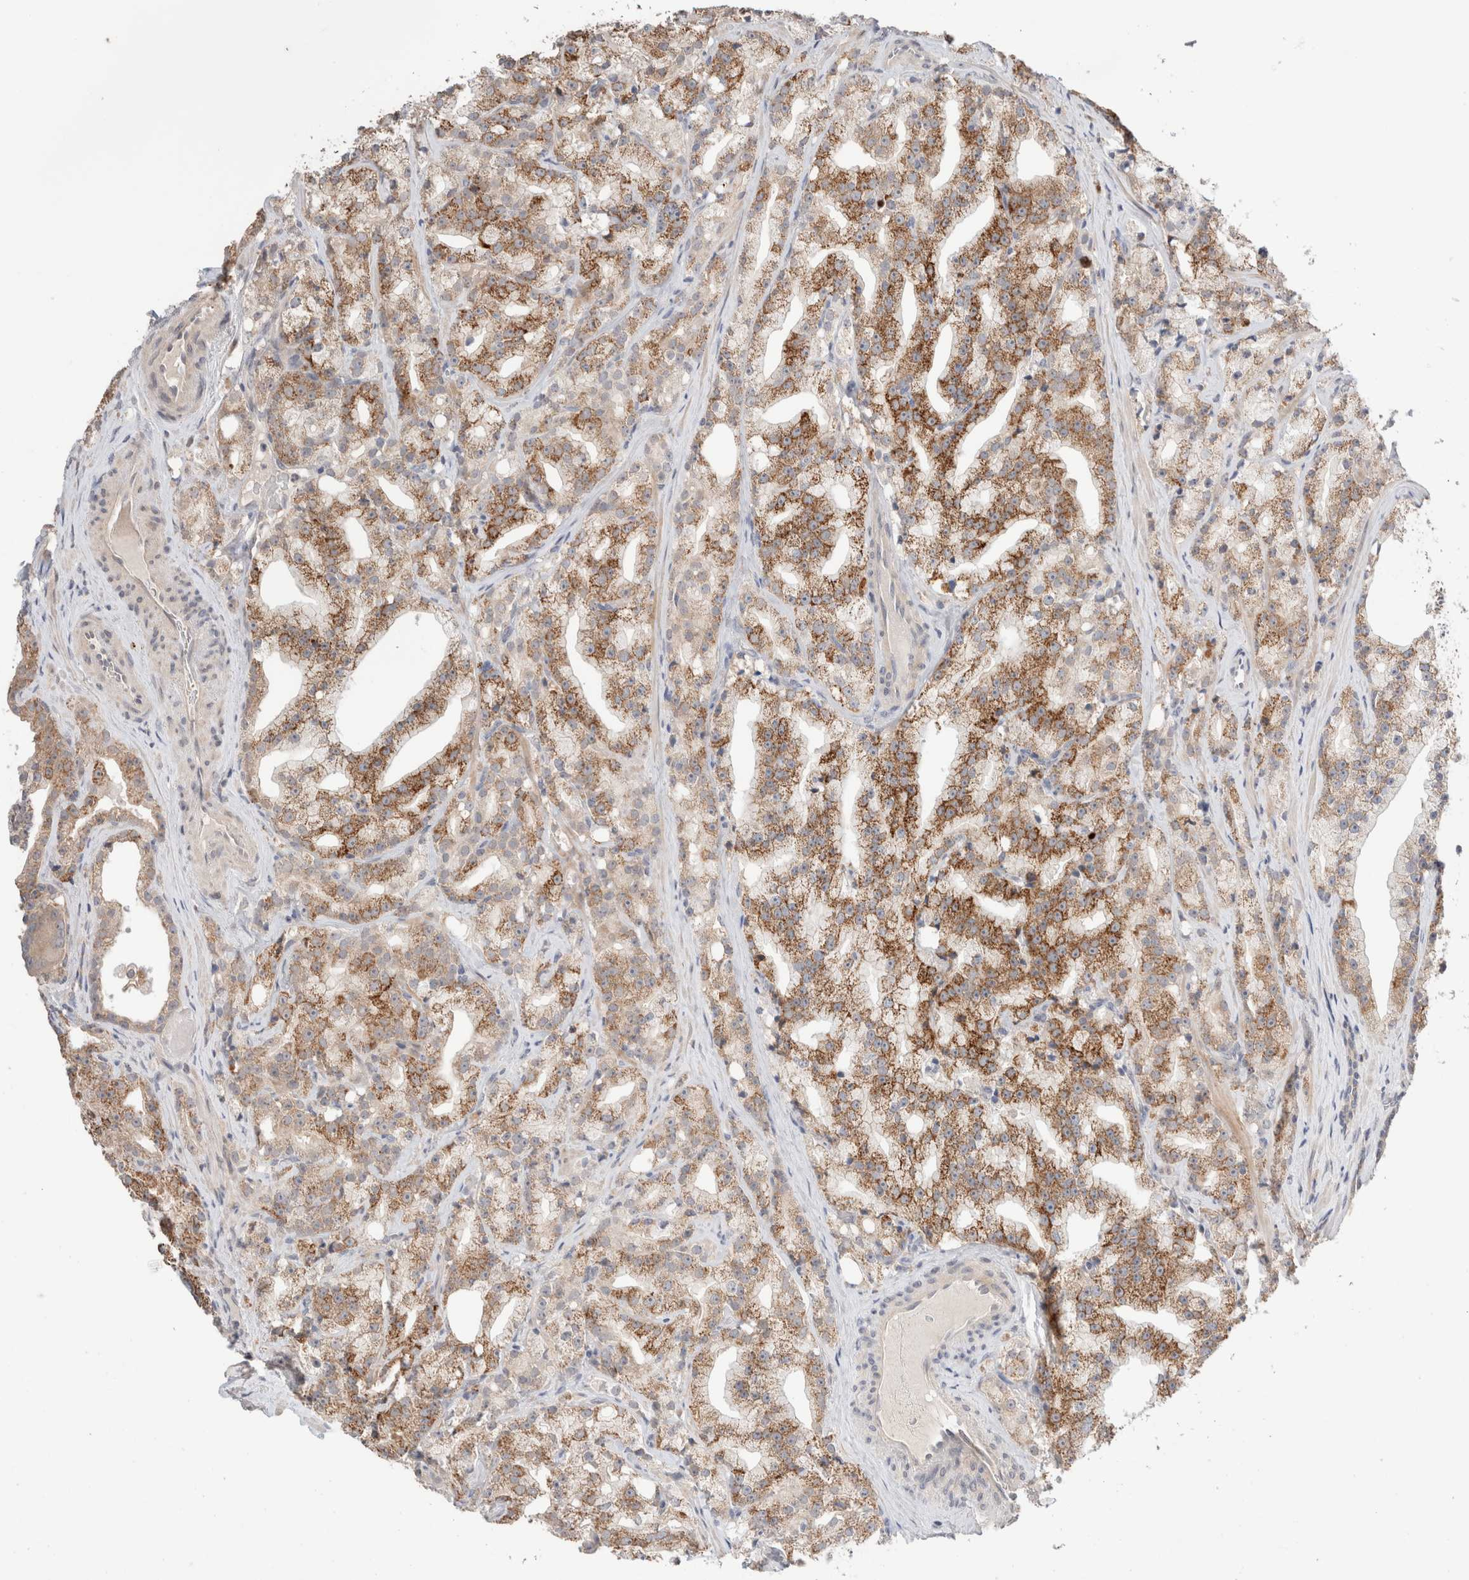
{"staining": {"intensity": "moderate", "quantity": ">75%", "location": "cytoplasmic/membranous"}, "tissue": "prostate cancer", "cell_type": "Tumor cells", "image_type": "cancer", "snomed": [{"axis": "morphology", "description": "Adenocarcinoma, High grade"}, {"axis": "topography", "description": "Prostate"}], "caption": "Protein analysis of adenocarcinoma (high-grade) (prostate) tissue exhibits moderate cytoplasmic/membranous positivity in approximately >75% of tumor cells. The protein is stained brown, and the nuclei are stained in blue (DAB IHC with brightfield microscopy, high magnification).", "gene": "TRIM41", "patient": {"sex": "male", "age": 64}}